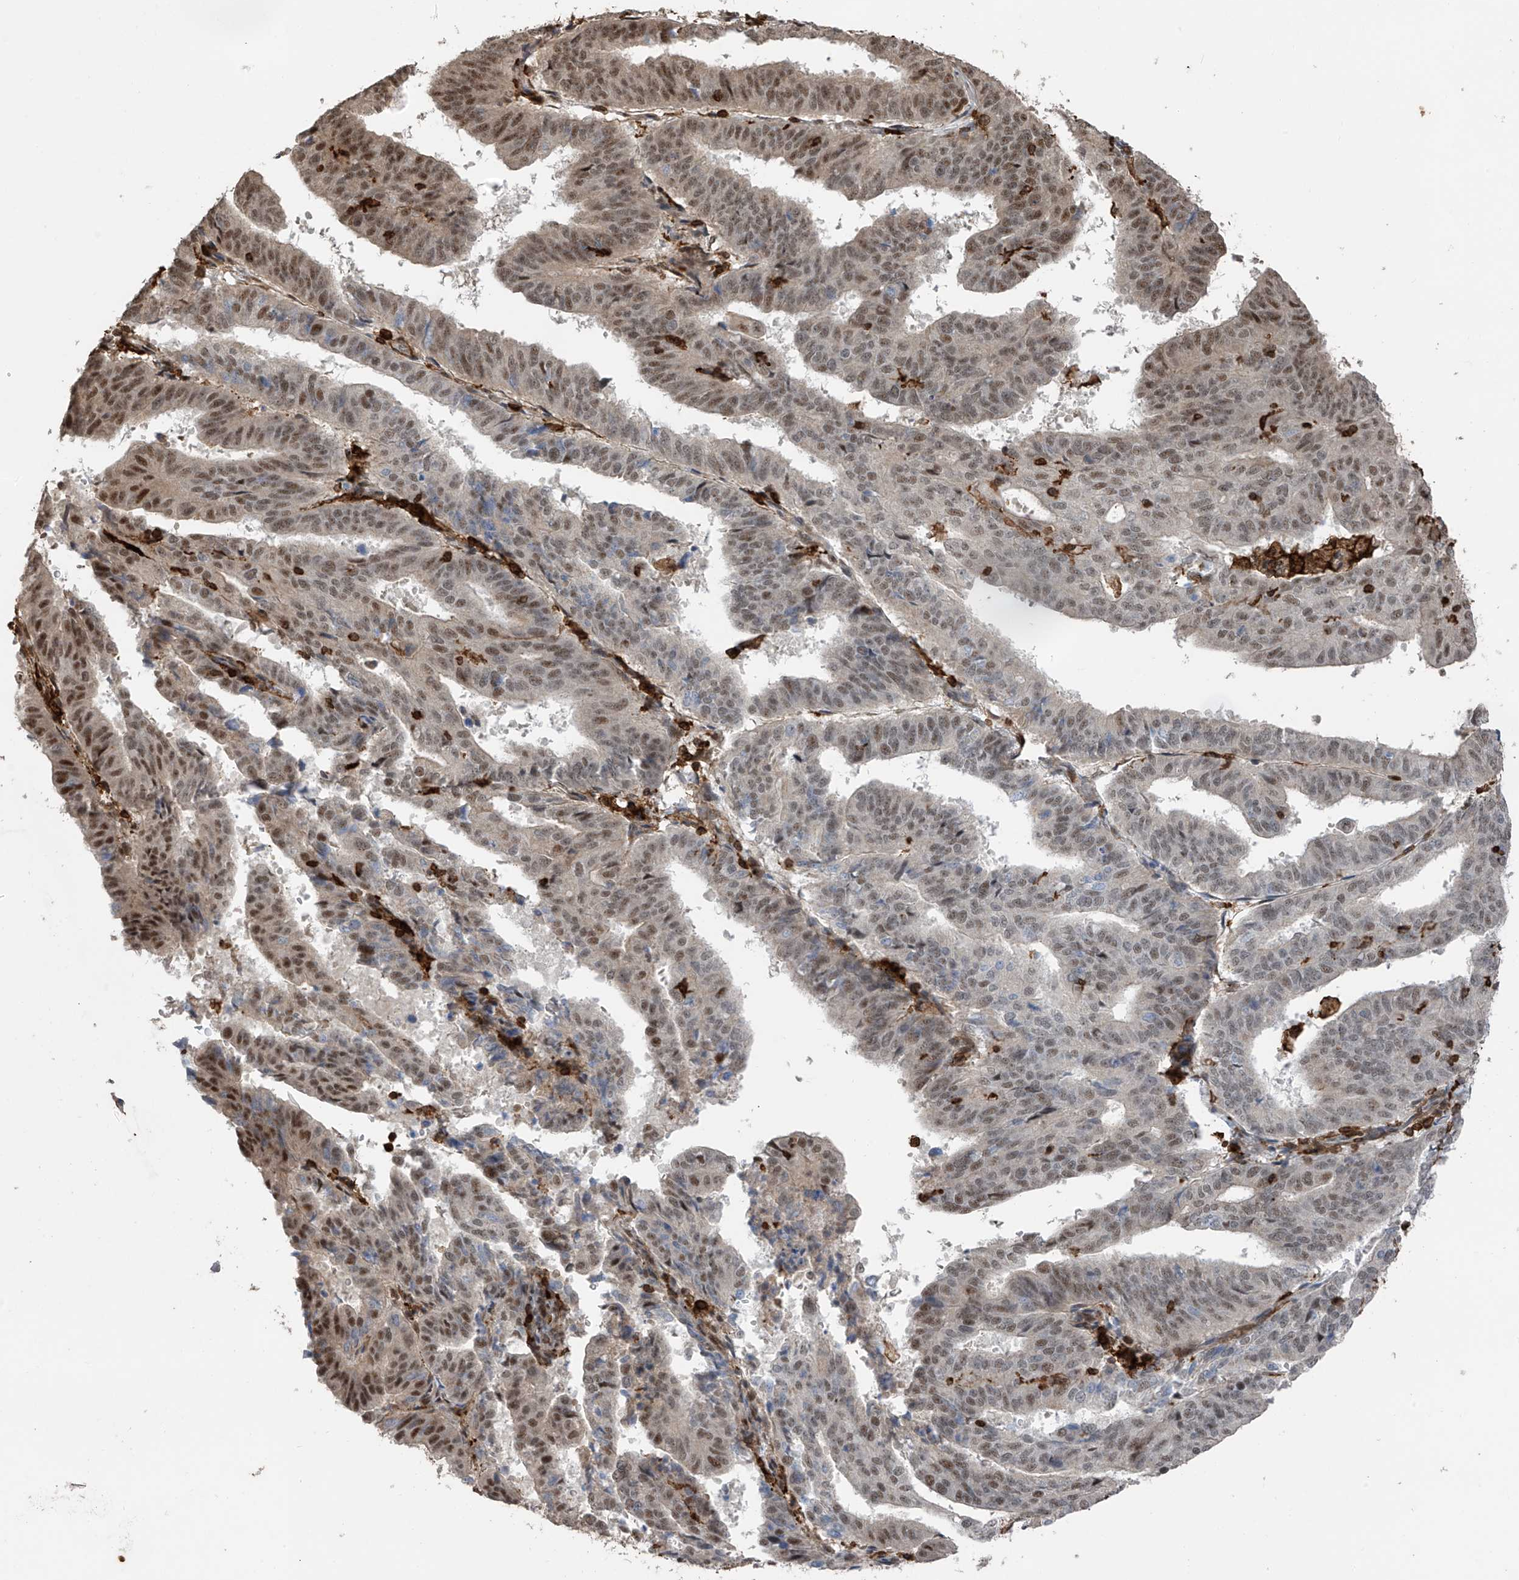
{"staining": {"intensity": "moderate", "quantity": "25%-75%", "location": "nuclear"}, "tissue": "endometrial cancer", "cell_type": "Tumor cells", "image_type": "cancer", "snomed": [{"axis": "morphology", "description": "Adenocarcinoma, NOS"}, {"axis": "topography", "description": "Uterus"}], "caption": "Immunohistochemistry photomicrograph of endometrial cancer stained for a protein (brown), which reveals medium levels of moderate nuclear expression in about 25%-75% of tumor cells.", "gene": "MICAL1", "patient": {"sex": "female", "age": 77}}